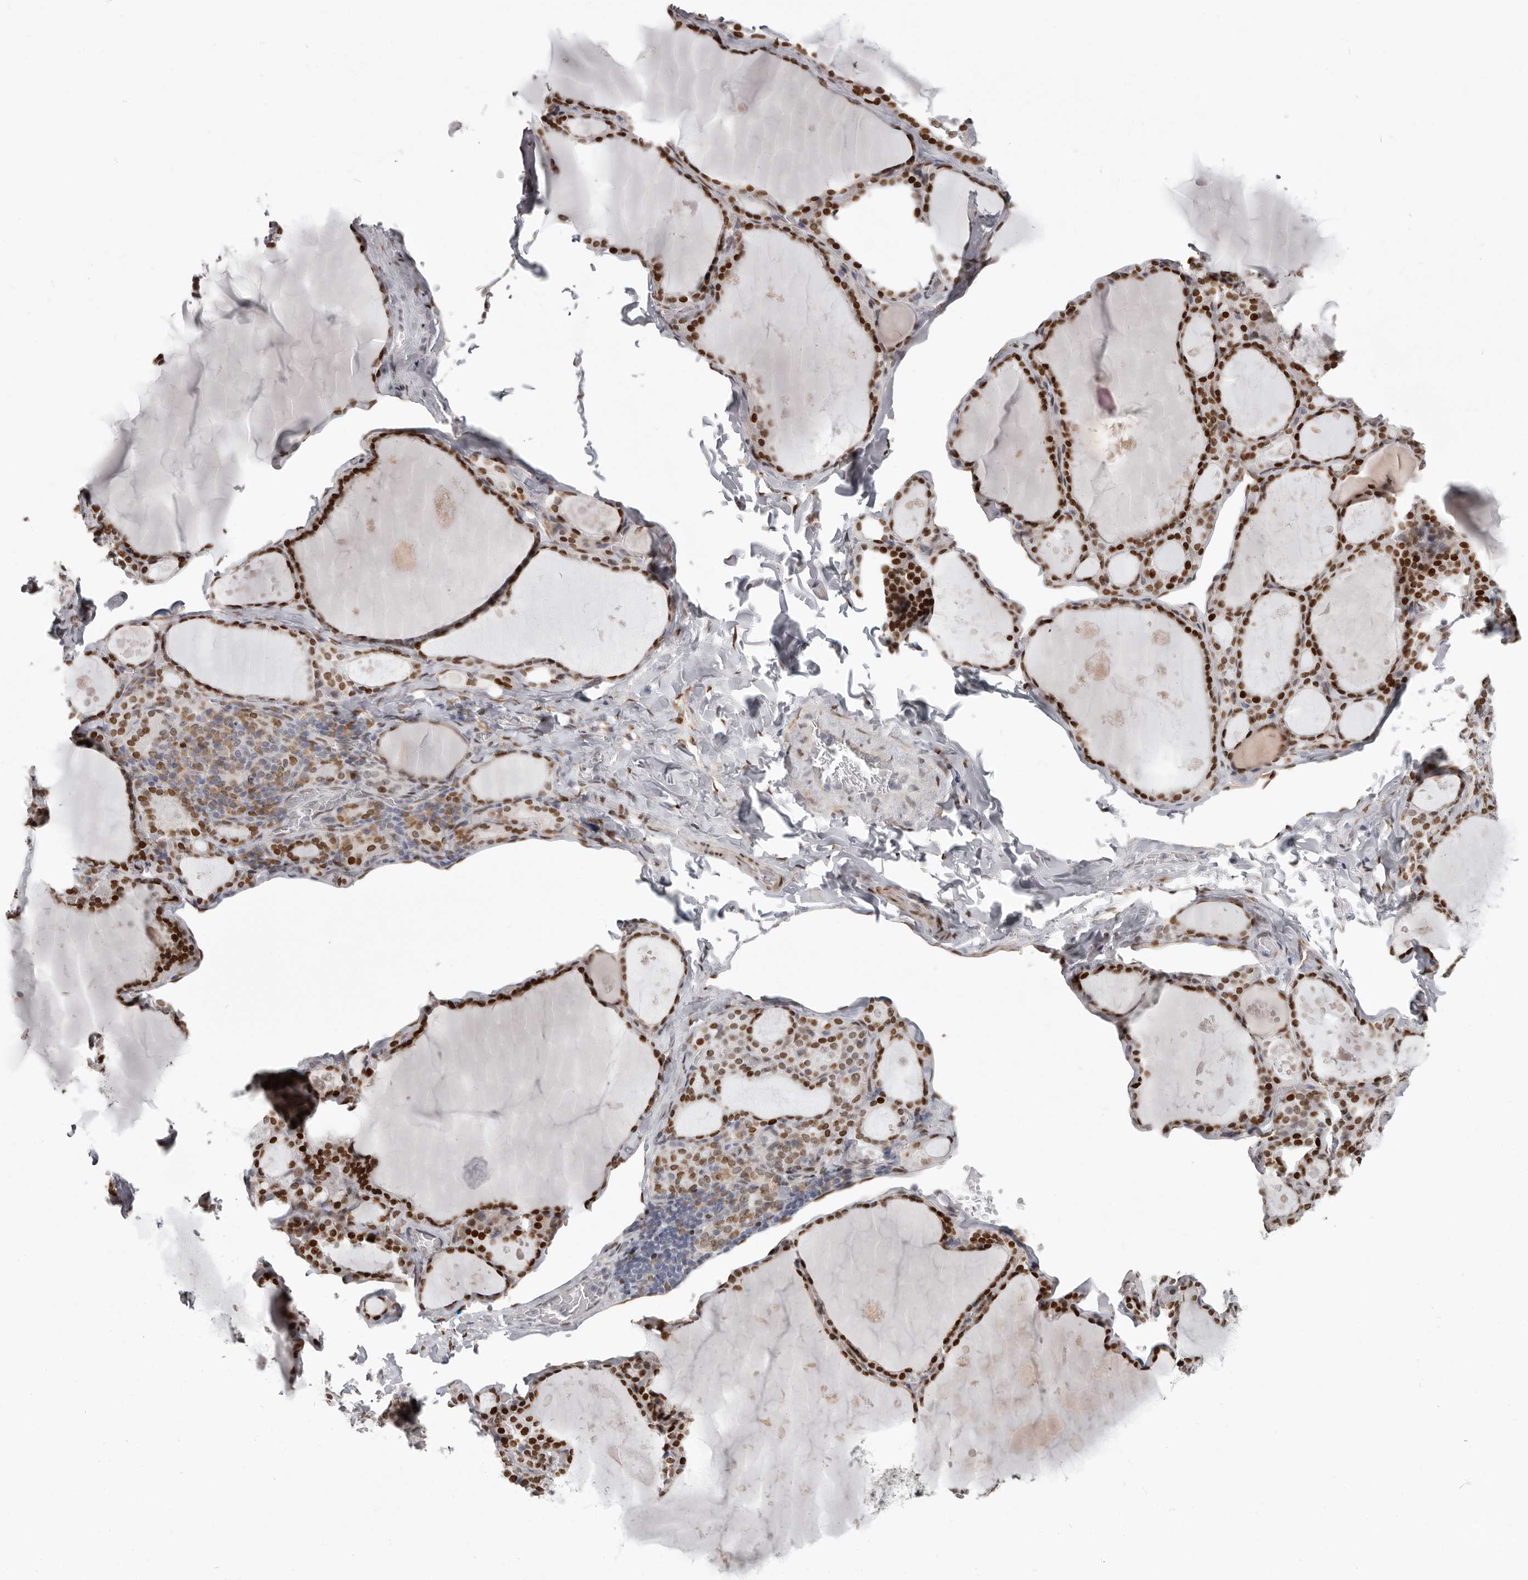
{"staining": {"intensity": "strong", "quantity": ">75%", "location": "nuclear"}, "tissue": "thyroid gland", "cell_type": "Glandular cells", "image_type": "normal", "snomed": [{"axis": "morphology", "description": "Normal tissue, NOS"}, {"axis": "topography", "description": "Thyroid gland"}], "caption": "Immunohistochemical staining of normal human thyroid gland displays high levels of strong nuclear staining in approximately >75% of glandular cells. The staining is performed using DAB brown chromogen to label protein expression. The nuclei are counter-stained blue using hematoxylin.", "gene": "SRP19", "patient": {"sex": "male", "age": 56}}